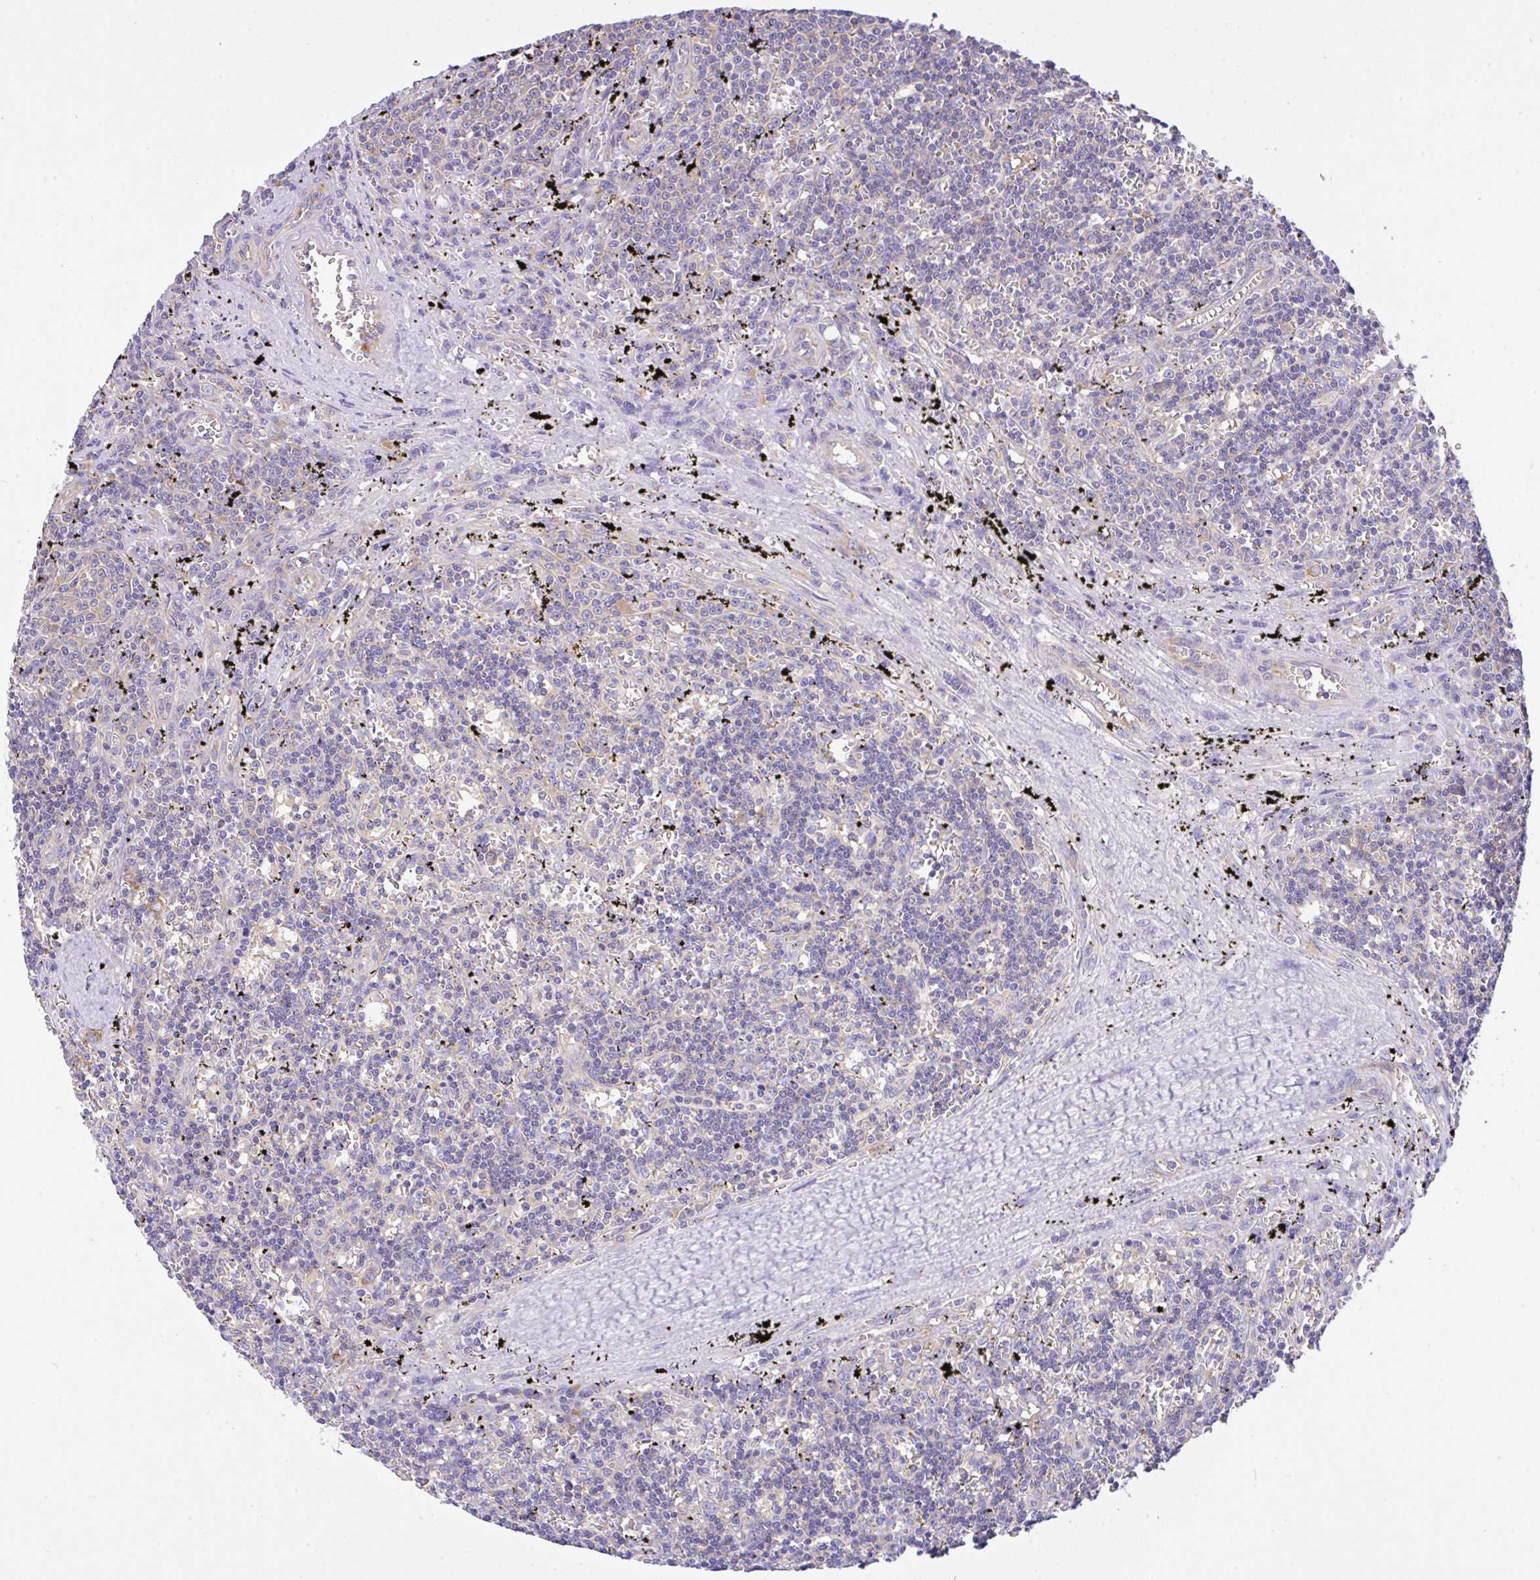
{"staining": {"intensity": "negative", "quantity": "none", "location": "none"}, "tissue": "lymphoma", "cell_type": "Tumor cells", "image_type": "cancer", "snomed": [{"axis": "morphology", "description": "Malignant lymphoma, non-Hodgkin's type, Low grade"}, {"axis": "topography", "description": "Spleen"}], "caption": "Human lymphoma stained for a protein using immunohistochemistry displays no positivity in tumor cells.", "gene": "GFPT2", "patient": {"sex": "male", "age": 60}}